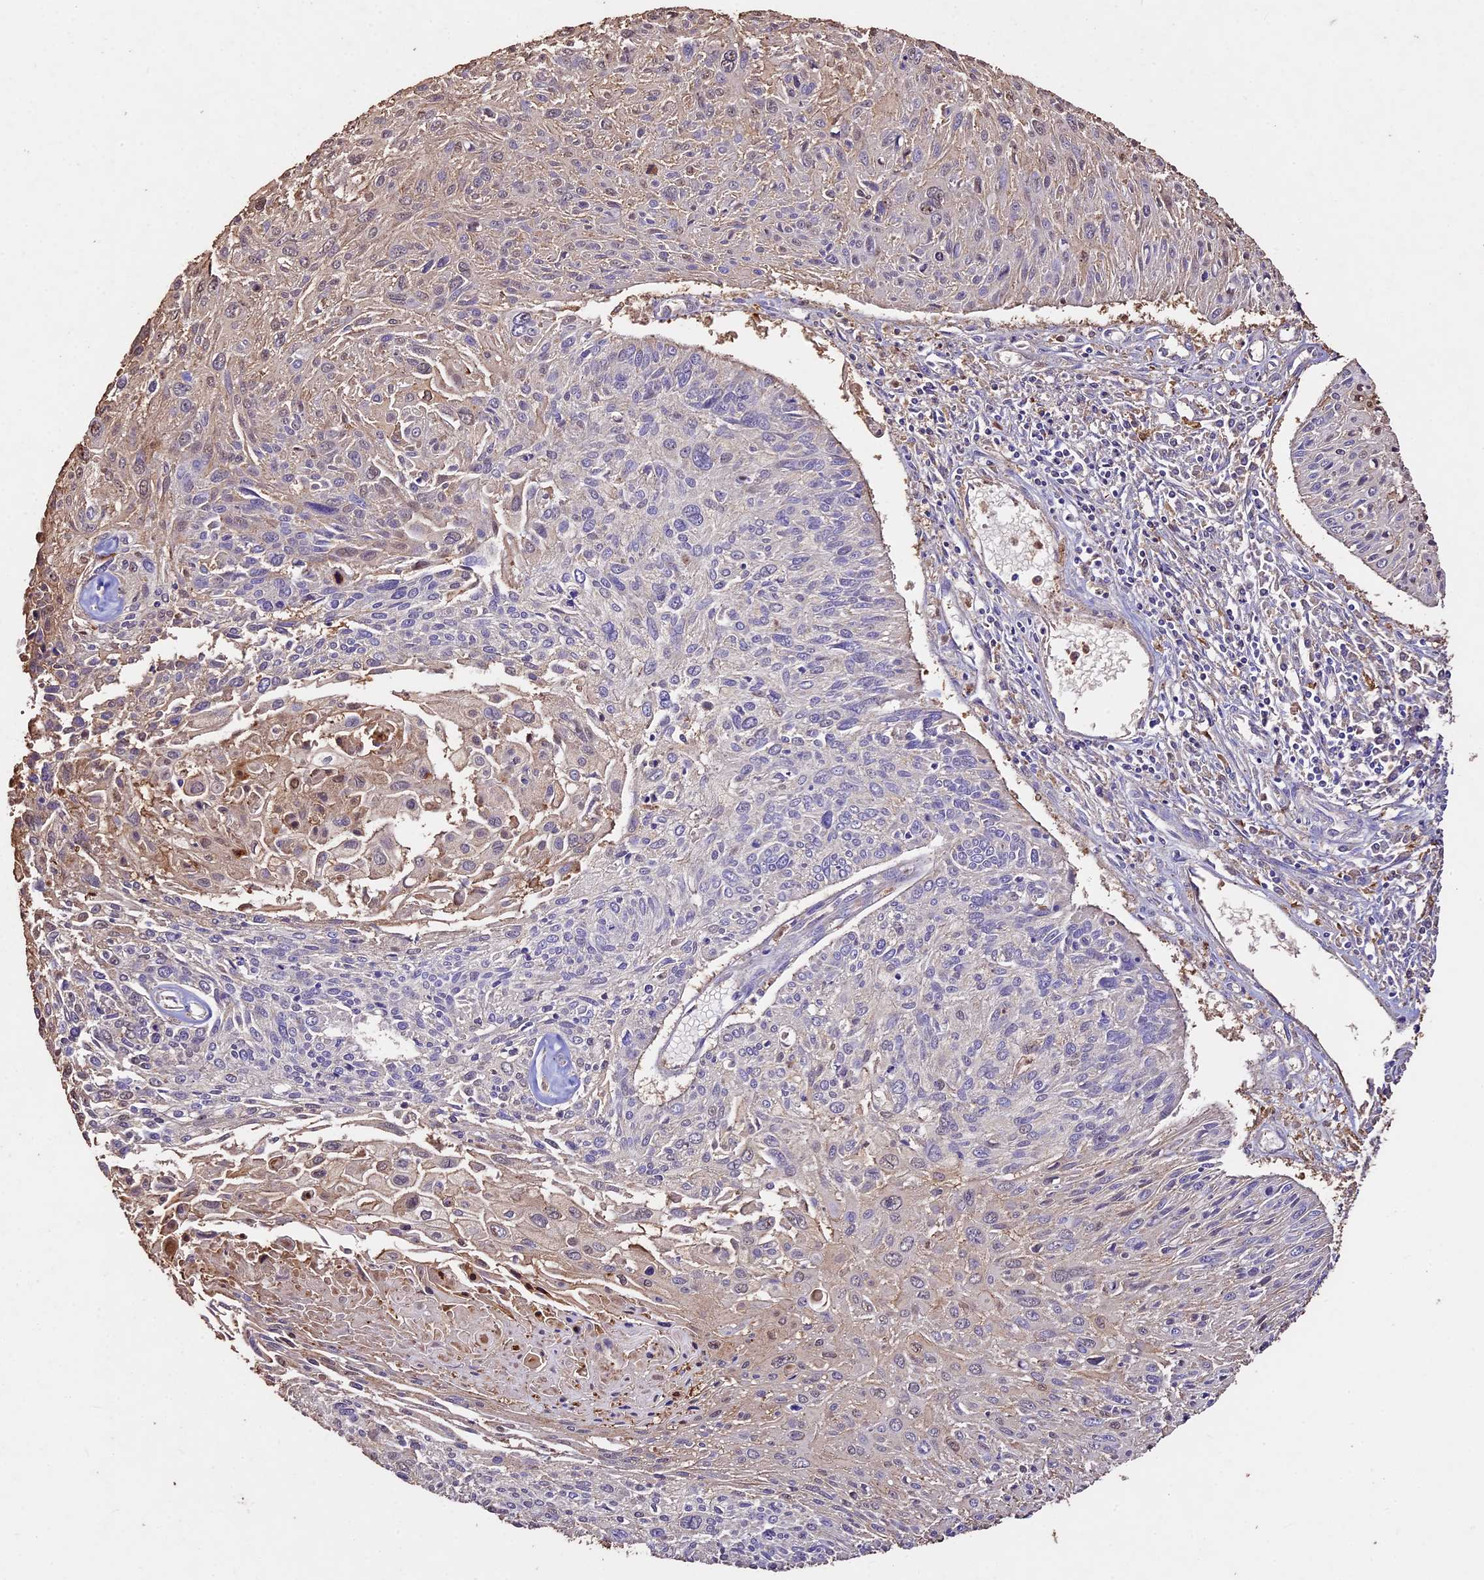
{"staining": {"intensity": "negative", "quantity": "none", "location": "none"}, "tissue": "cervical cancer", "cell_type": "Tumor cells", "image_type": "cancer", "snomed": [{"axis": "morphology", "description": "Squamous cell carcinoma, NOS"}, {"axis": "topography", "description": "Cervix"}], "caption": "IHC of cervical cancer (squamous cell carcinoma) exhibits no staining in tumor cells.", "gene": "CRLF1", "patient": {"sex": "female", "age": 51}}